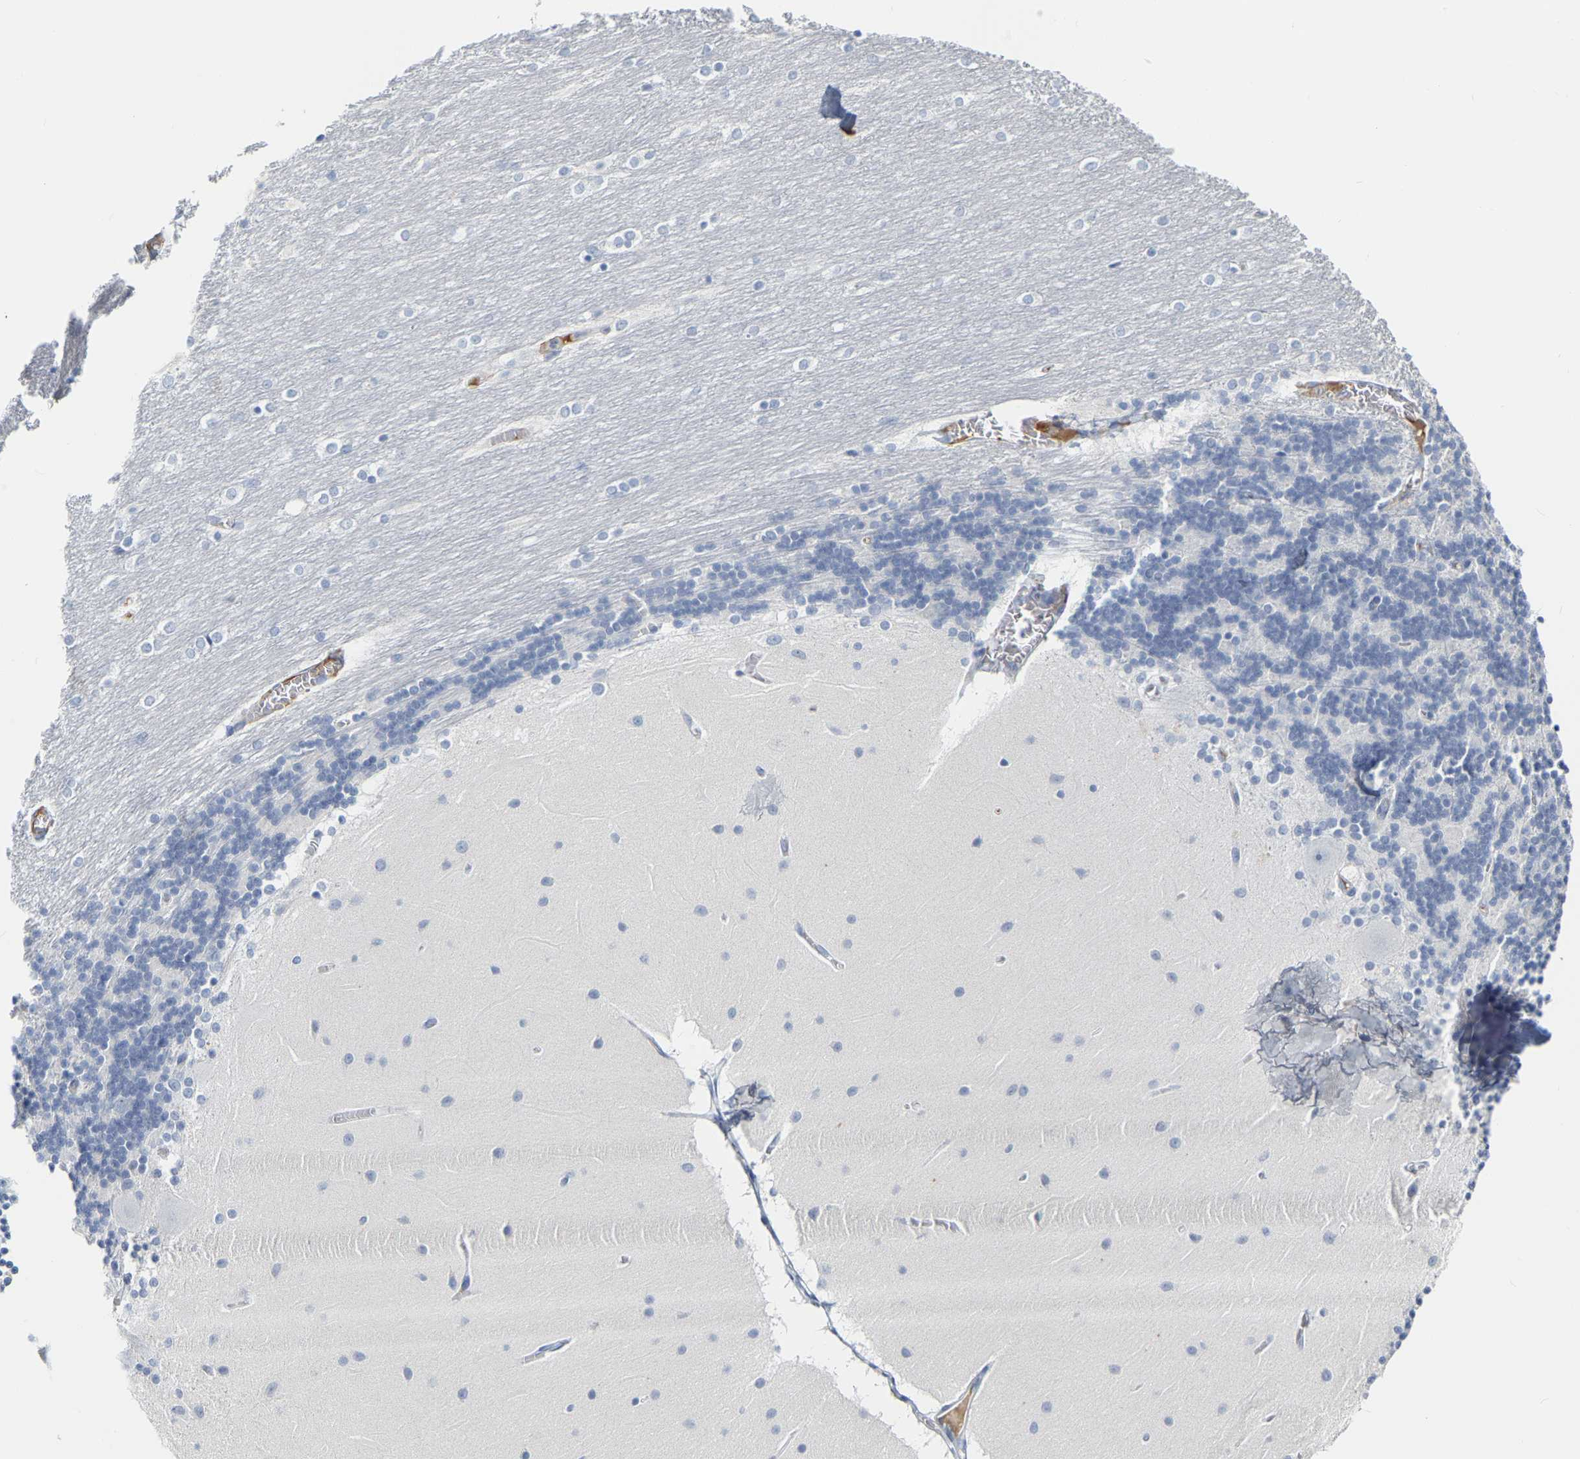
{"staining": {"intensity": "negative", "quantity": "none", "location": "none"}, "tissue": "cerebellum", "cell_type": "Cells in granular layer", "image_type": "normal", "snomed": [{"axis": "morphology", "description": "Normal tissue, NOS"}, {"axis": "topography", "description": "Cerebellum"}], "caption": "Photomicrograph shows no significant protein staining in cells in granular layer of normal cerebellum. (IHC, brightfield microscopy, high magnification).", "gene": "GNAS", "patient": {"sex": "female", "age": 54}}